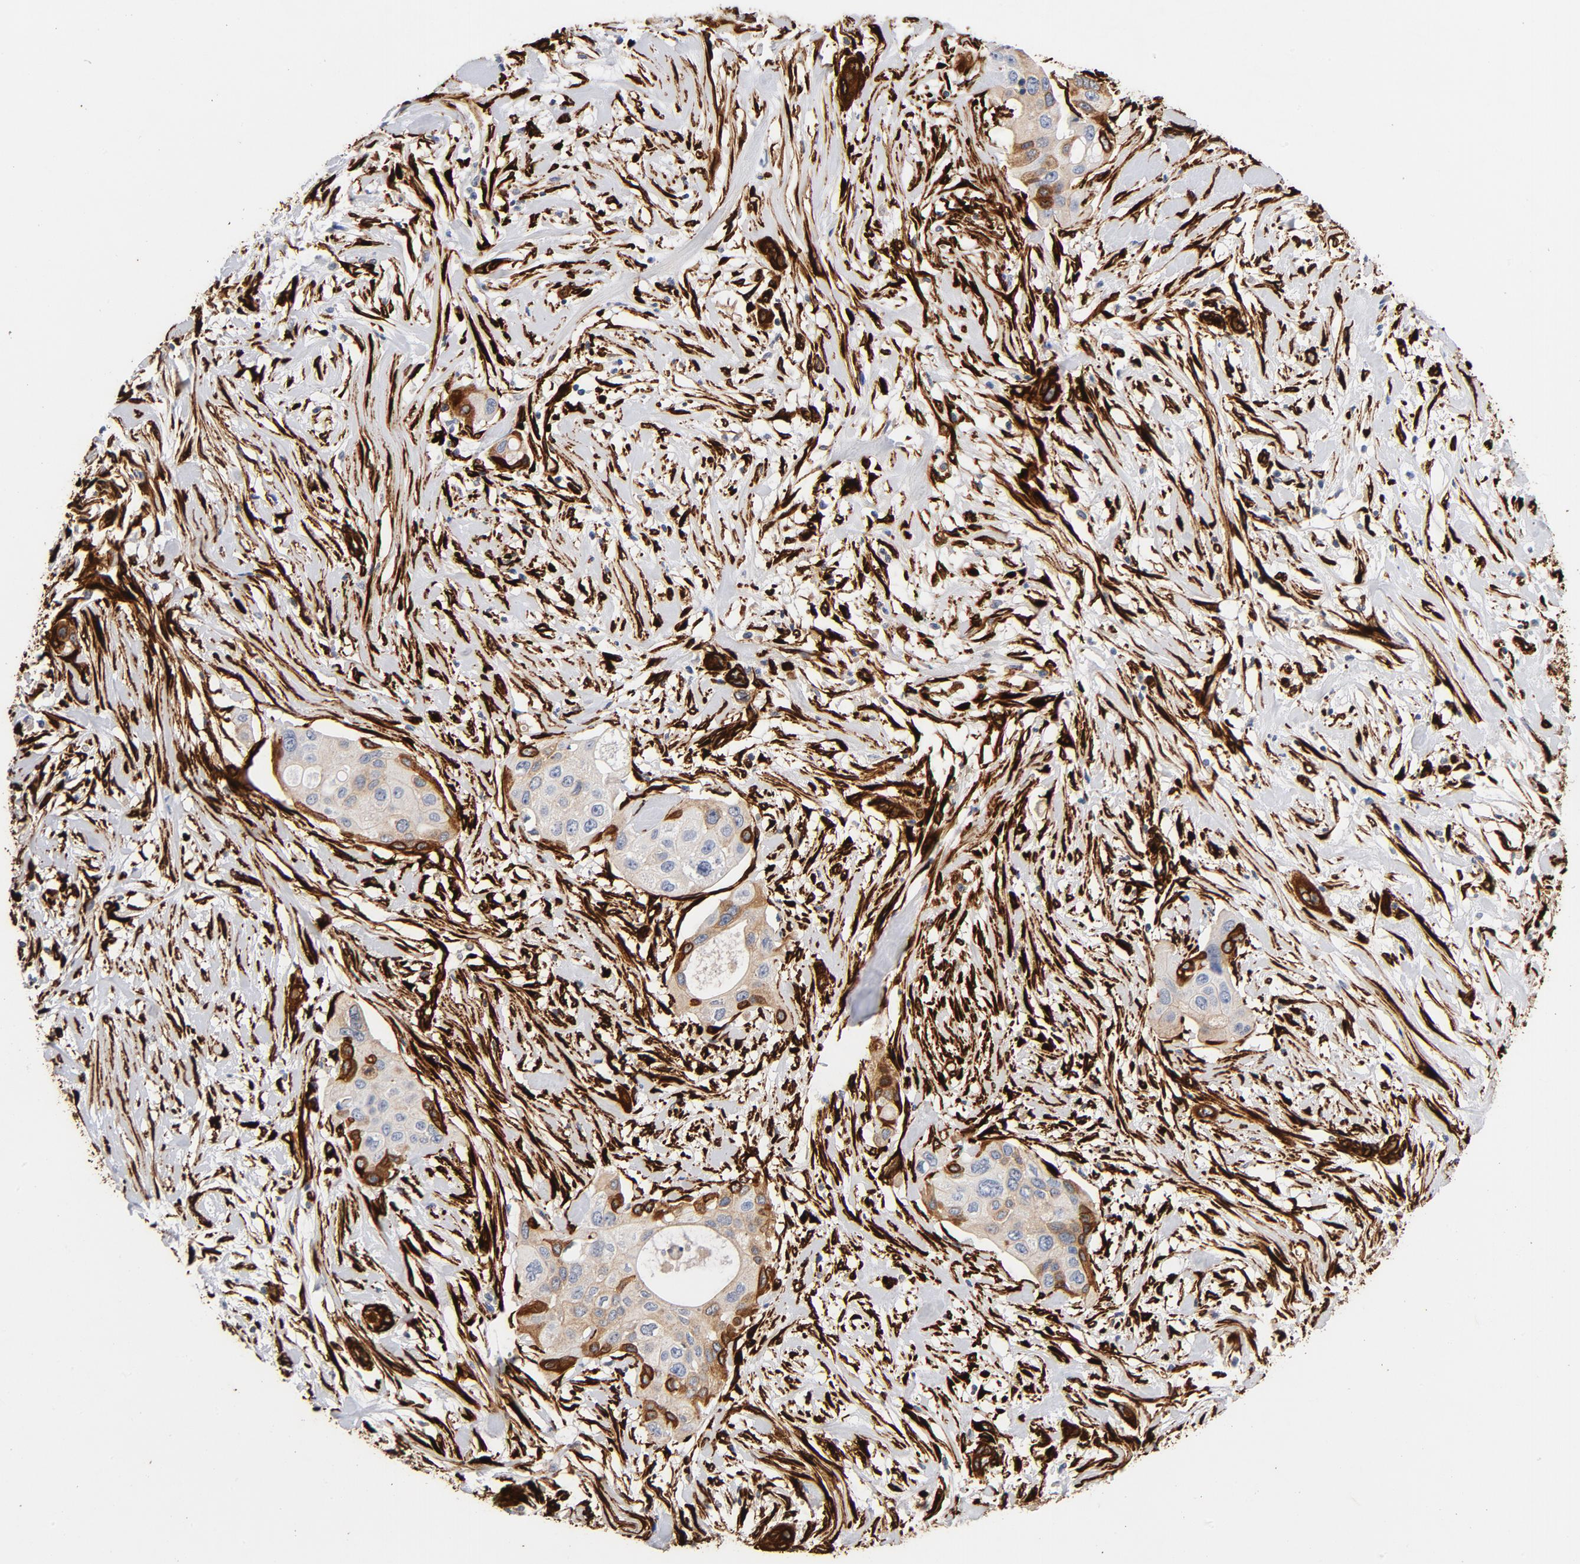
{"staining": {"intensity": "weak", "quantity": "25%-75%", "location": "cytoplasmic/membranous"}, "tissue": "pancreatic cancer", "cell_type": "Tumor cells", "image_type": "cancer", "snomed": [{"axis": "morphology", "description": "Adenocarcinoma, NOS"}, {"axis": "topography", "description": "Pancreas"}], "caption": "This photomicrograph displays immunohistochemistry staining of human pancreatic adenocarcinoma, with low weak cytoplasmic/membranous positivity in about 25%-75% of tumor cells.", "gene": "SERPINH1", "patient": {"sex": "female", "age": 60}}